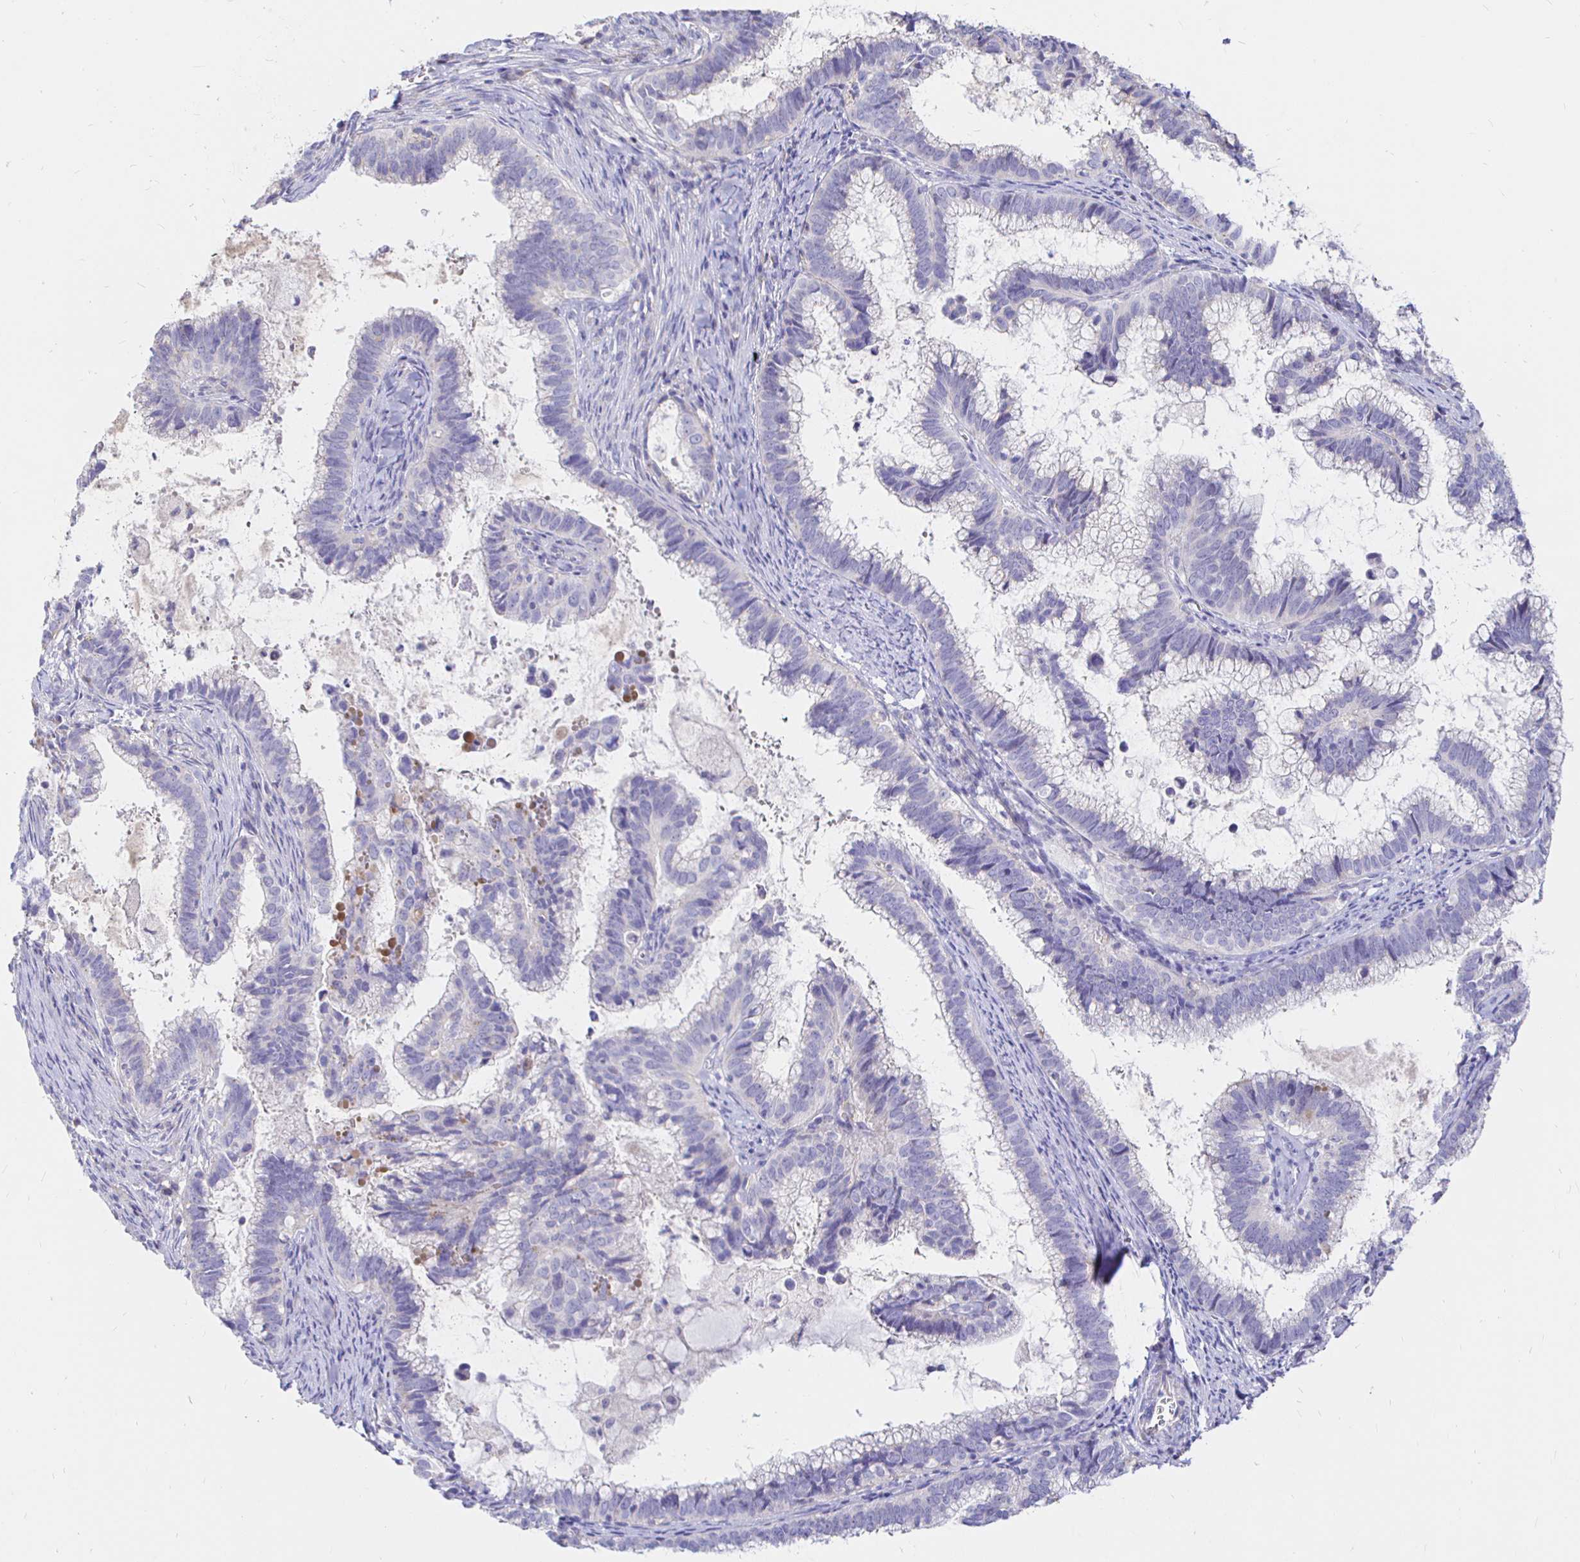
{"staining": {"intensity": "negative", "quantity": "none", "location": "none"}, "tissue": "cervical cancer", "cell_type": "Tumor cells", "image_type": "cancer", "snomed": [{"axis": "morphology", "description": "Adenocarcinoma, NOS"}, {"axis": "topography", "description": "Cervix"}], "caption": "Immunohistochemistry (IHC) micrograph of neoplastic tissue: human adenocarcinoma (cervical) stained with DAB (3,3'-diaminobenzidine) reveals no significant protein expression in tumor cells.", "gene": "NECAB1", "patient": {"sex": "female", "age": 61}}